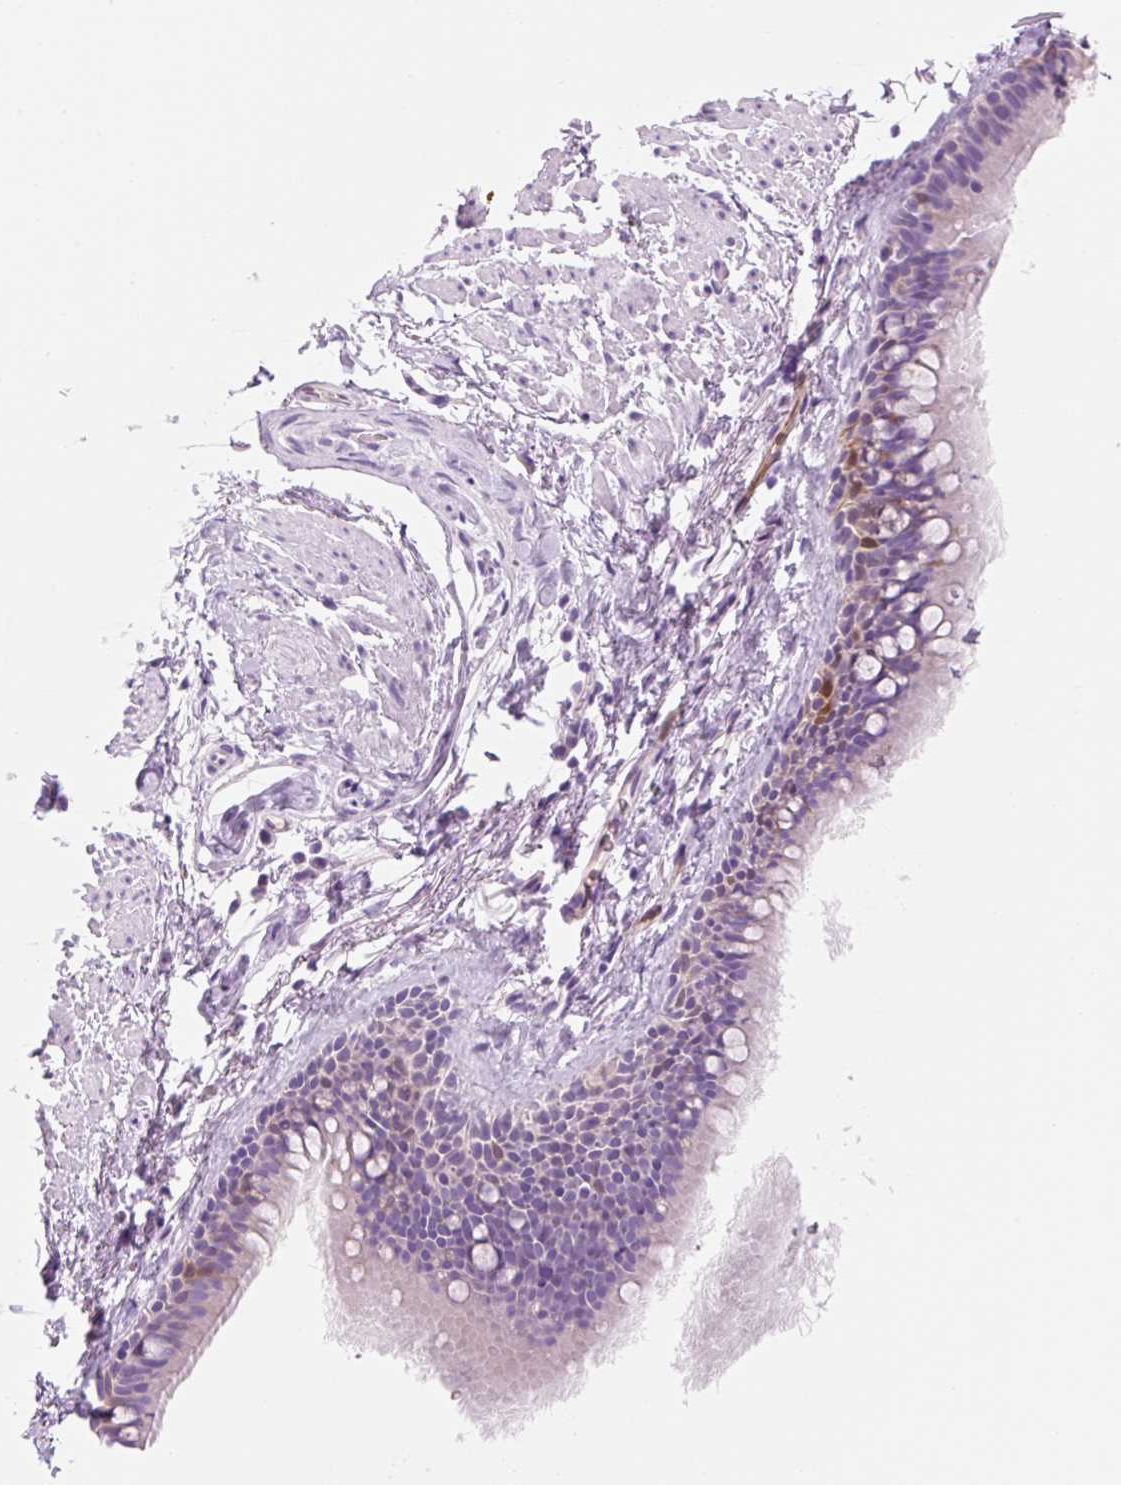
{"staining": {"intensity": "negative", "quantity": "none", "location": "none"}, "tissue": "bronchus", "cell_type": "Respiratory epithelial cells", "image_type": "normal", "snomed": [{"axis": "morphology", "description": "Normal tissue, NOS"}, {"axis": "topography", "description": "Lymph node"}, {"axis": "topography", "description": "Cartilage tissue"}, {"axis": "topography", "description": "Bronchus"}], "caption": "Photomicrograph shows no protein expression in respiratory epithelial cells of unremarkable bronchus.", "gene": "FABP5", "patient": {"sex": "female", "age": 70}}